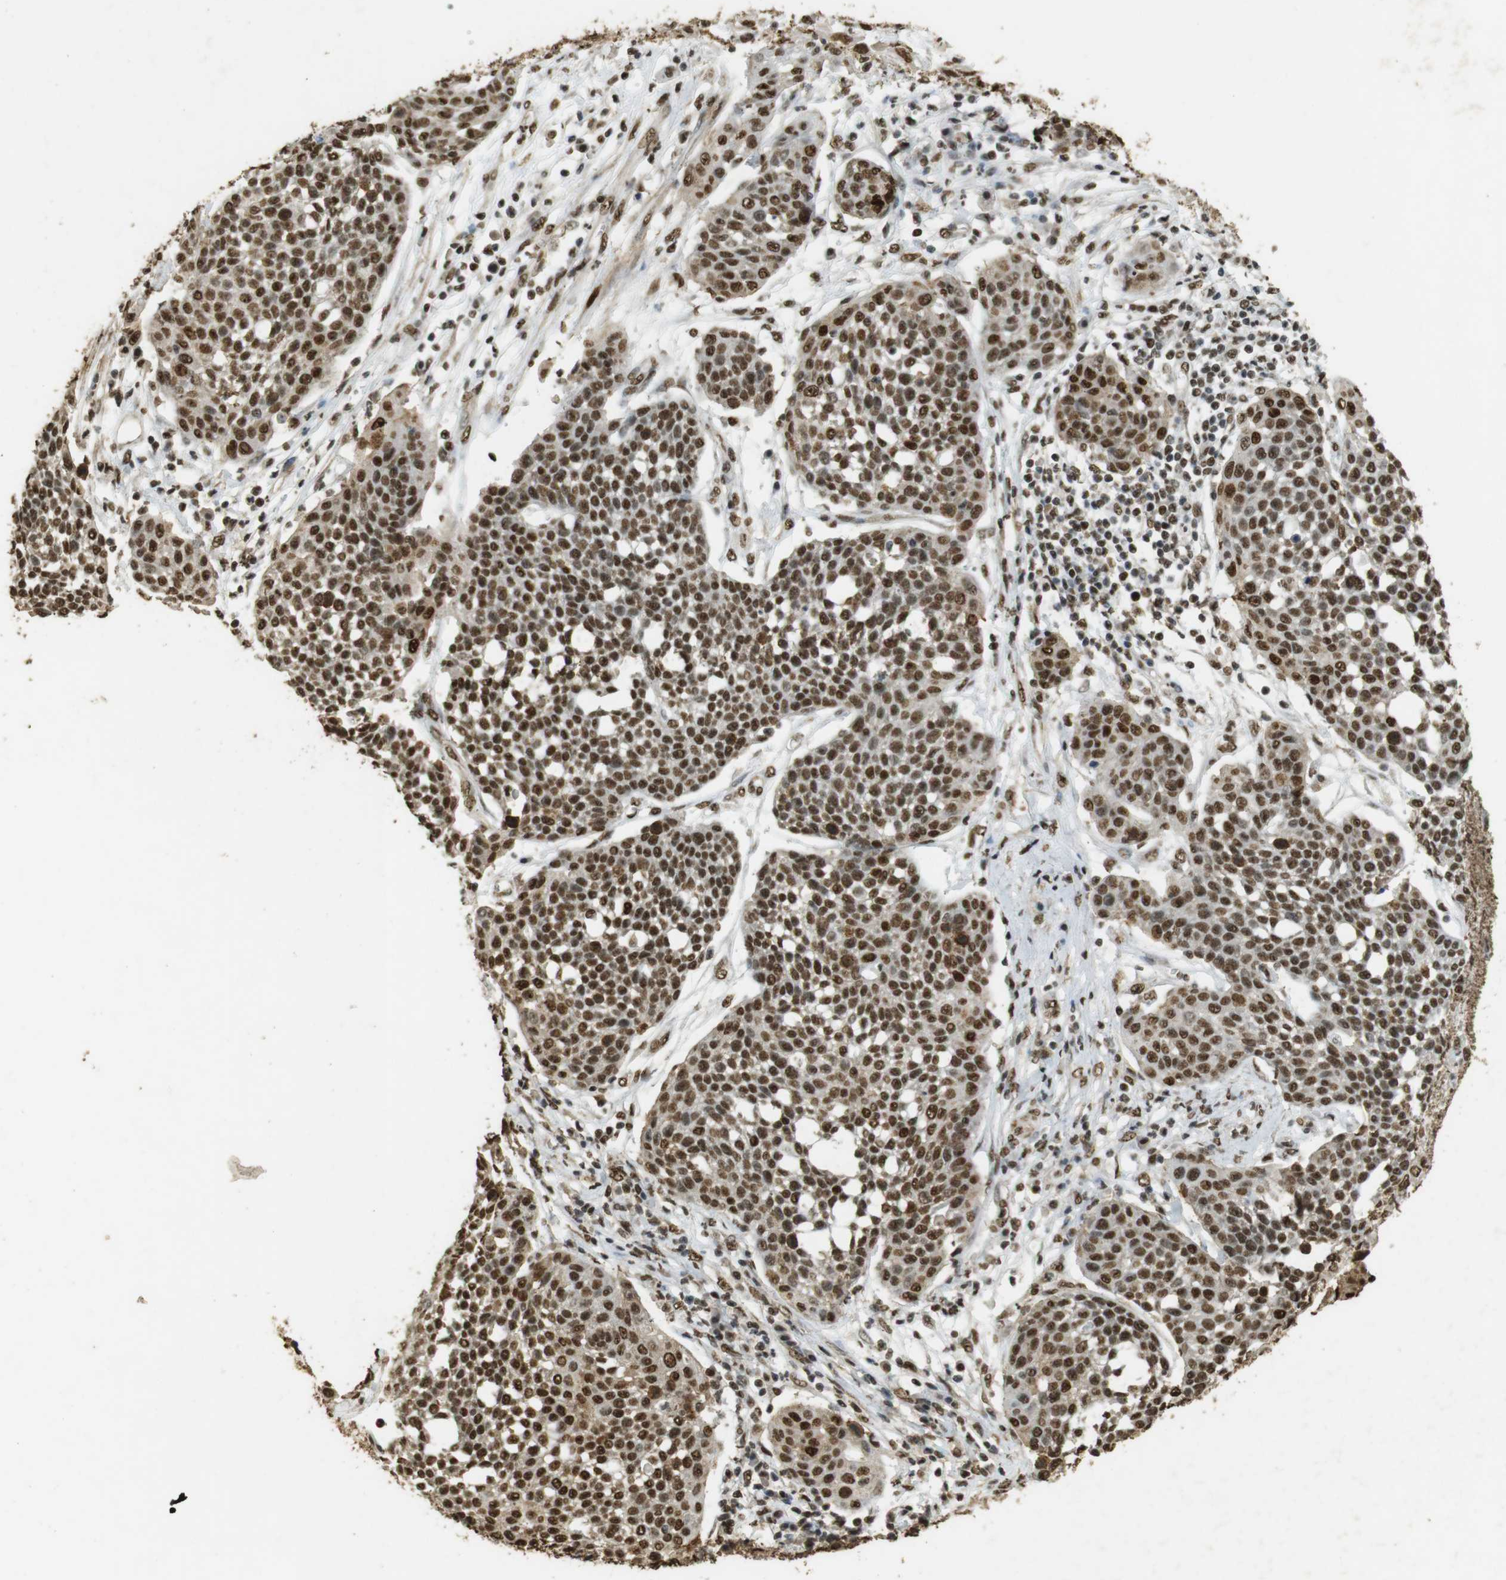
{"staining": {"intensity": "strong", "quantity": ">75%", "location": "cytoplasmic/membranous,nuclear"}, "tissue": "cervical cancer", "cell_type": "Tumor cells", "image_type": "cancer", "snomed": [{"axis": "morphology", "description": "Squamous cell carcinoma, NOS"}, {"axis": "topography", "description": "Cervix"}], "caption": "Tumor cells display high levels of strong cytoplasmic/membranous and nuclear expression in about >75% of cells in human cervical squamous cell carcinoma.", "gene": "GATA4", "patient": {"sex": "female", "age": 34}}